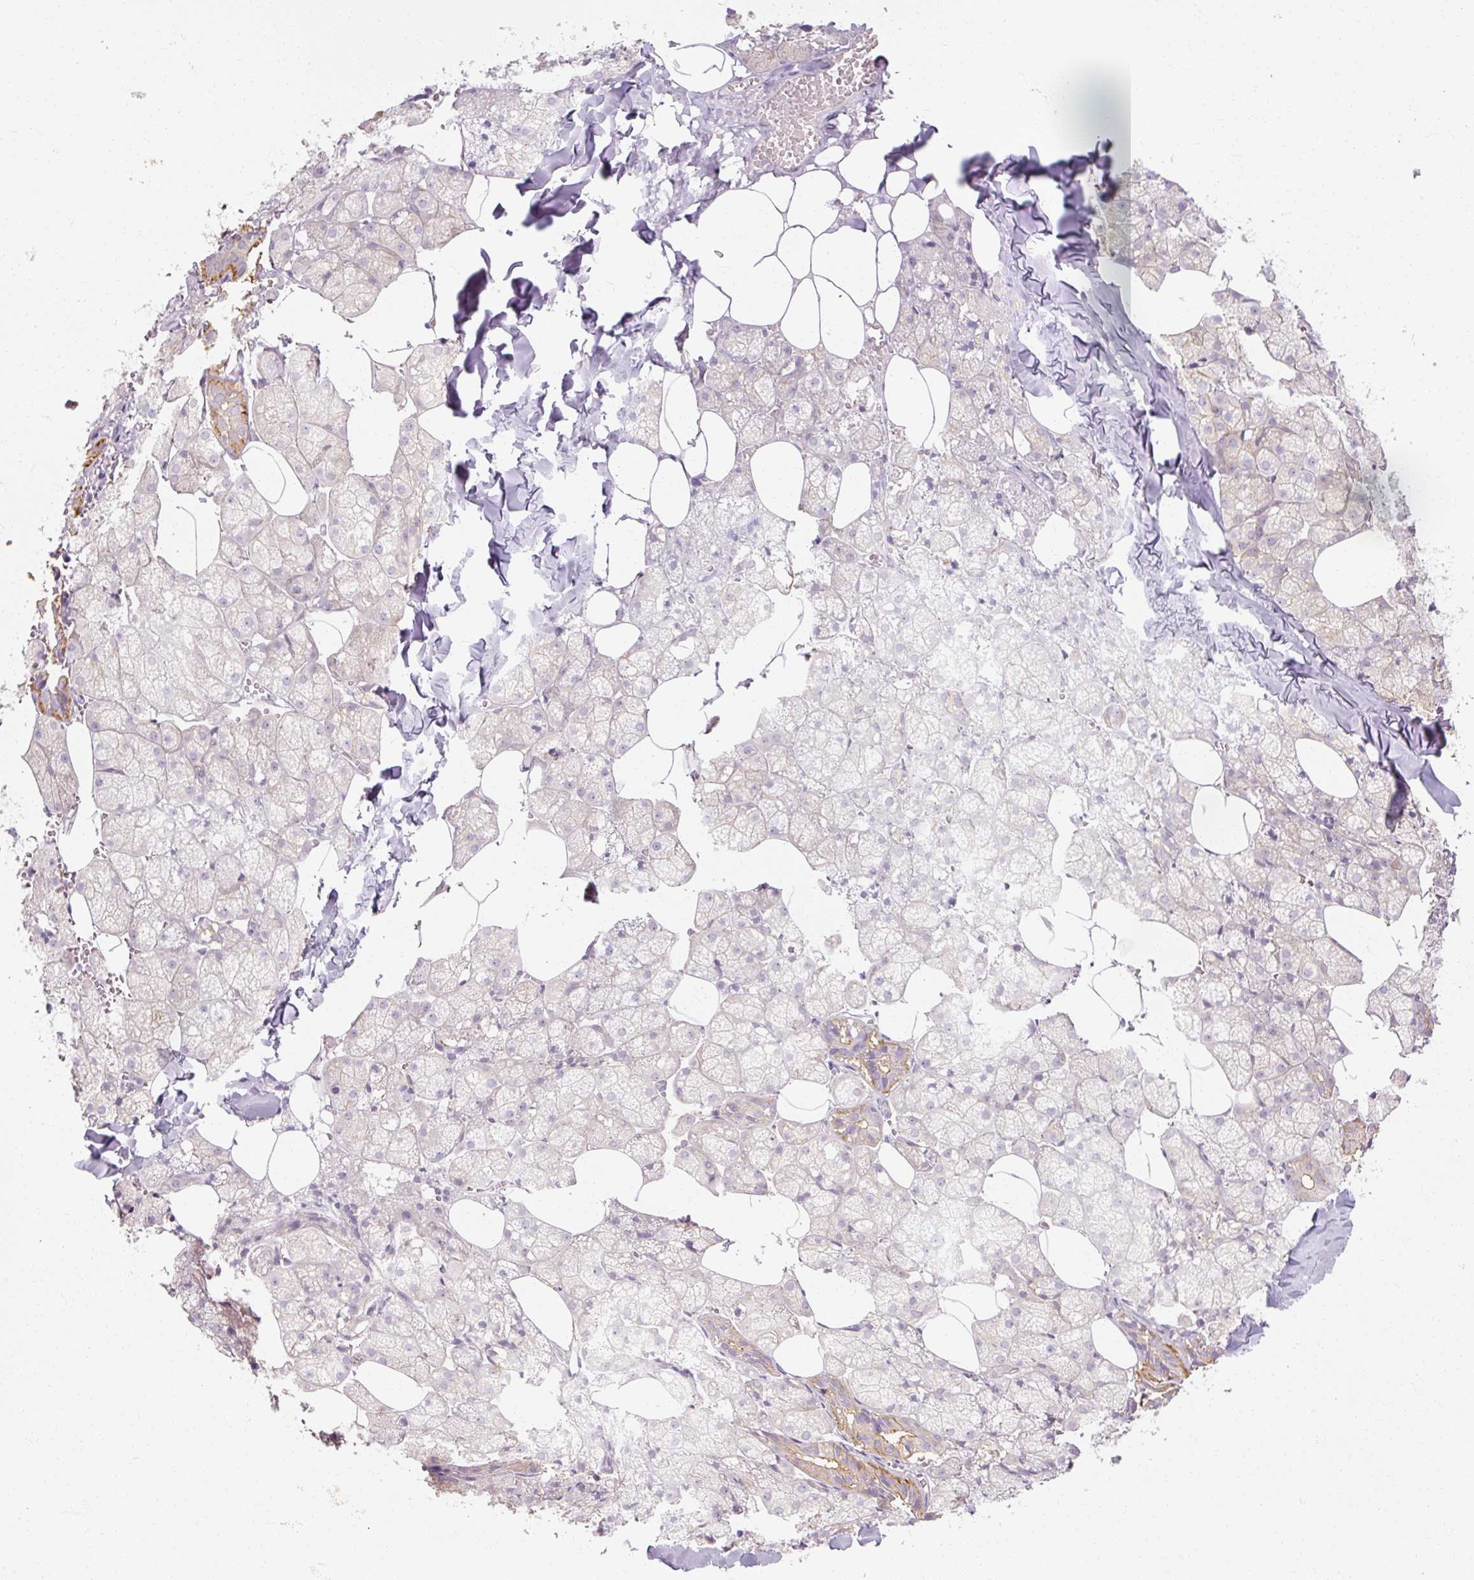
{"staining": {"intensity": "moderate", "quantity": "<25%", "location": "cytoplasmic/membranous"}, "tissue": "salivary gland", "cell_type": "Glandular cells", "image_type": "normal", "snomed": [{"axis": "morphology", "description": "Normal tissue, NOS"}, {"axis": "topography", "description": "Salivary gland"}, {"axis": "topography", "description": "Peripheral nerve tissue"}], "caption": "Protein staining of unremarkable salivary gland demonstrates moderate cytoplasmic/membranous staining in about <25% of glandular cells.", "gene": "RB1CC1", "patient": {"sex": "male", "age": 38}}